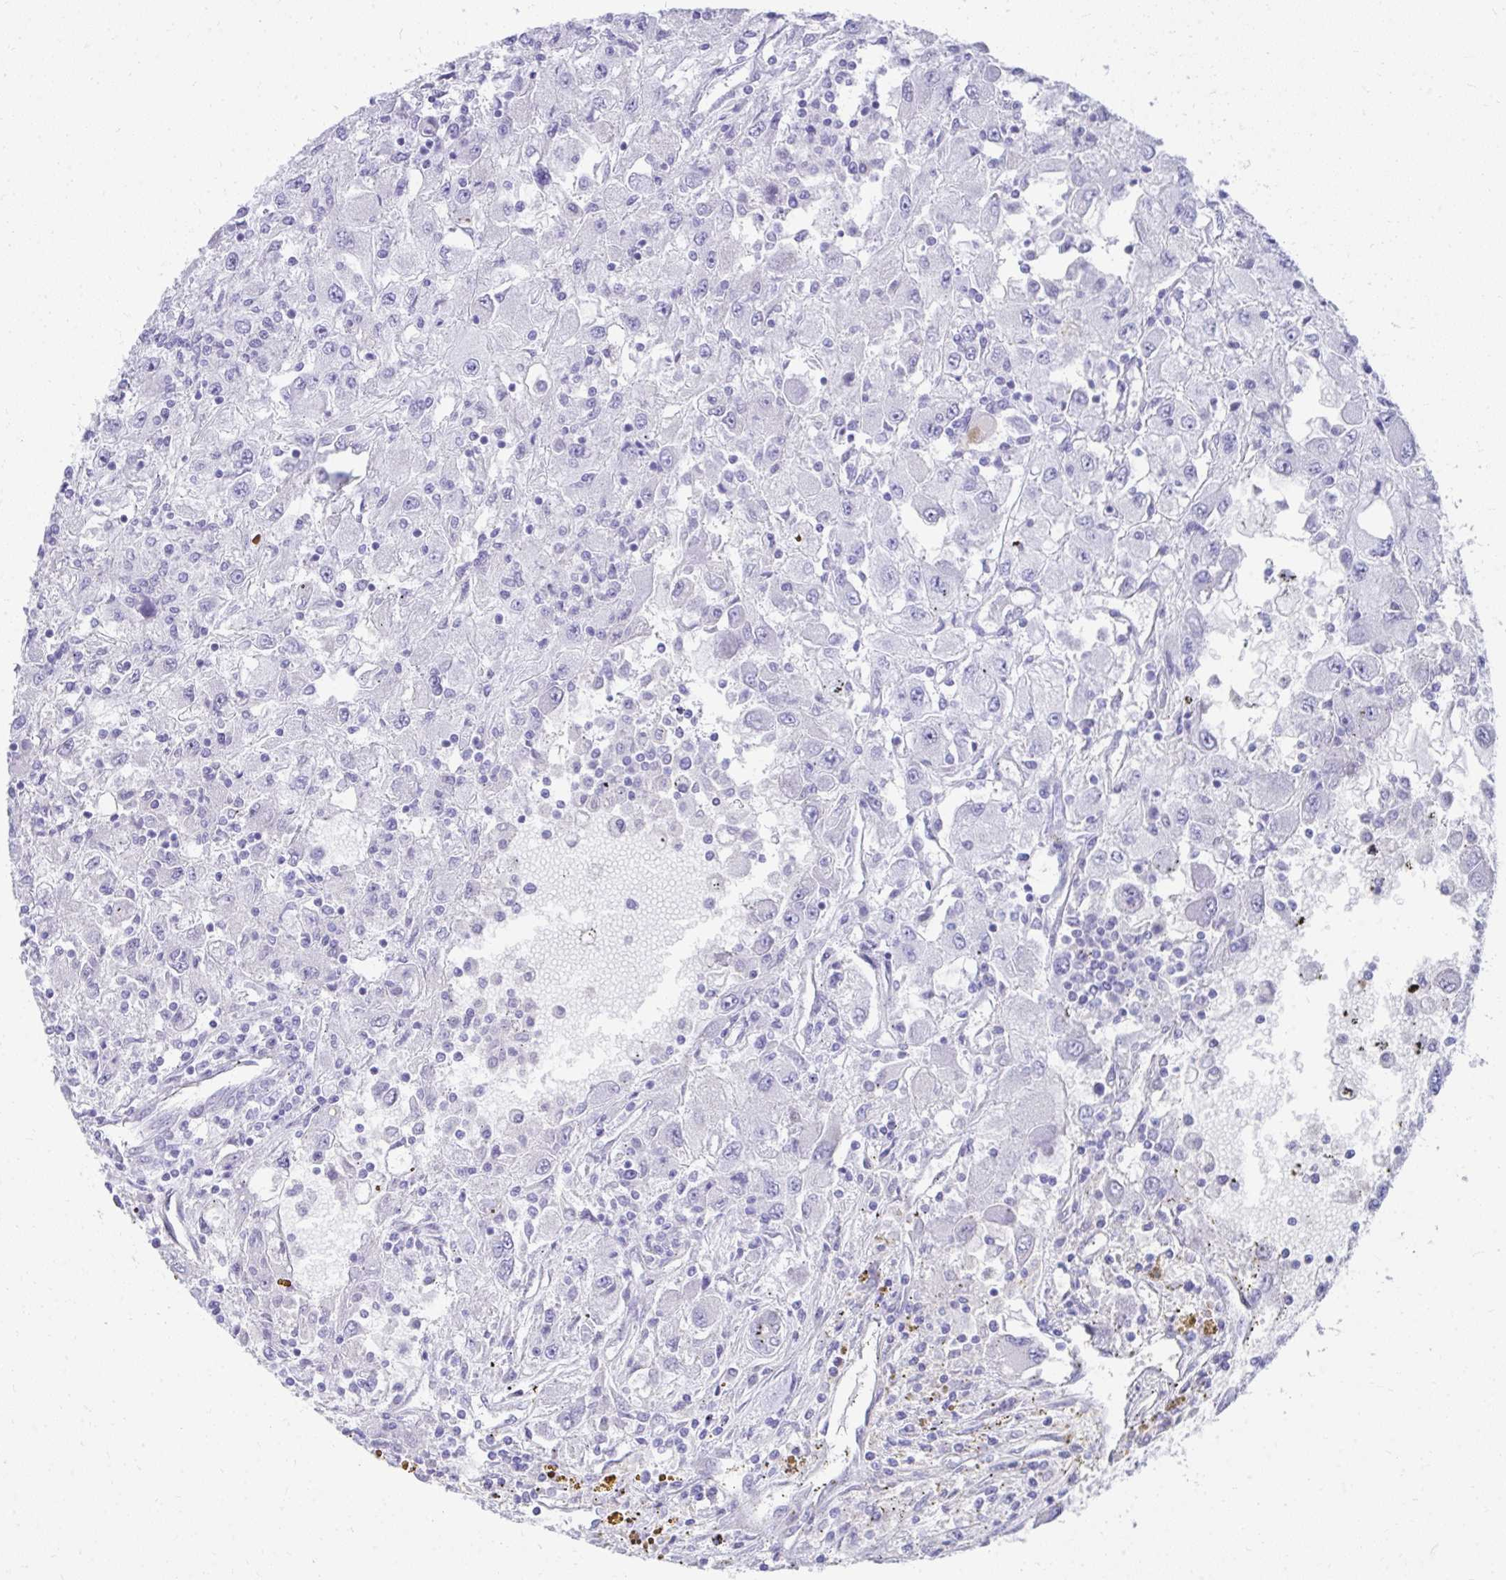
{"staining": {"intensity": "negative", "quantity": "none", "location": "none"}, "tissue": "renal cancer", "cell_type": "Tumor cells", "image_type": "cancer", "snomed": [{"axis": "morphology", "description": "Adenocarcinoma, NOS"}, {"axis": "topography", "description": "Kidney"}], "caption": "Immunohistochemical staining of human adenocarcinoma (renal) exhibits no significant staining in tumor cells. (Brightfield microscopy of DAB (3,3'-diaminobenzidine) IHC at high magnification).", "gene": "TNNT1", "patient": {"sex": "female", "age": 67}}